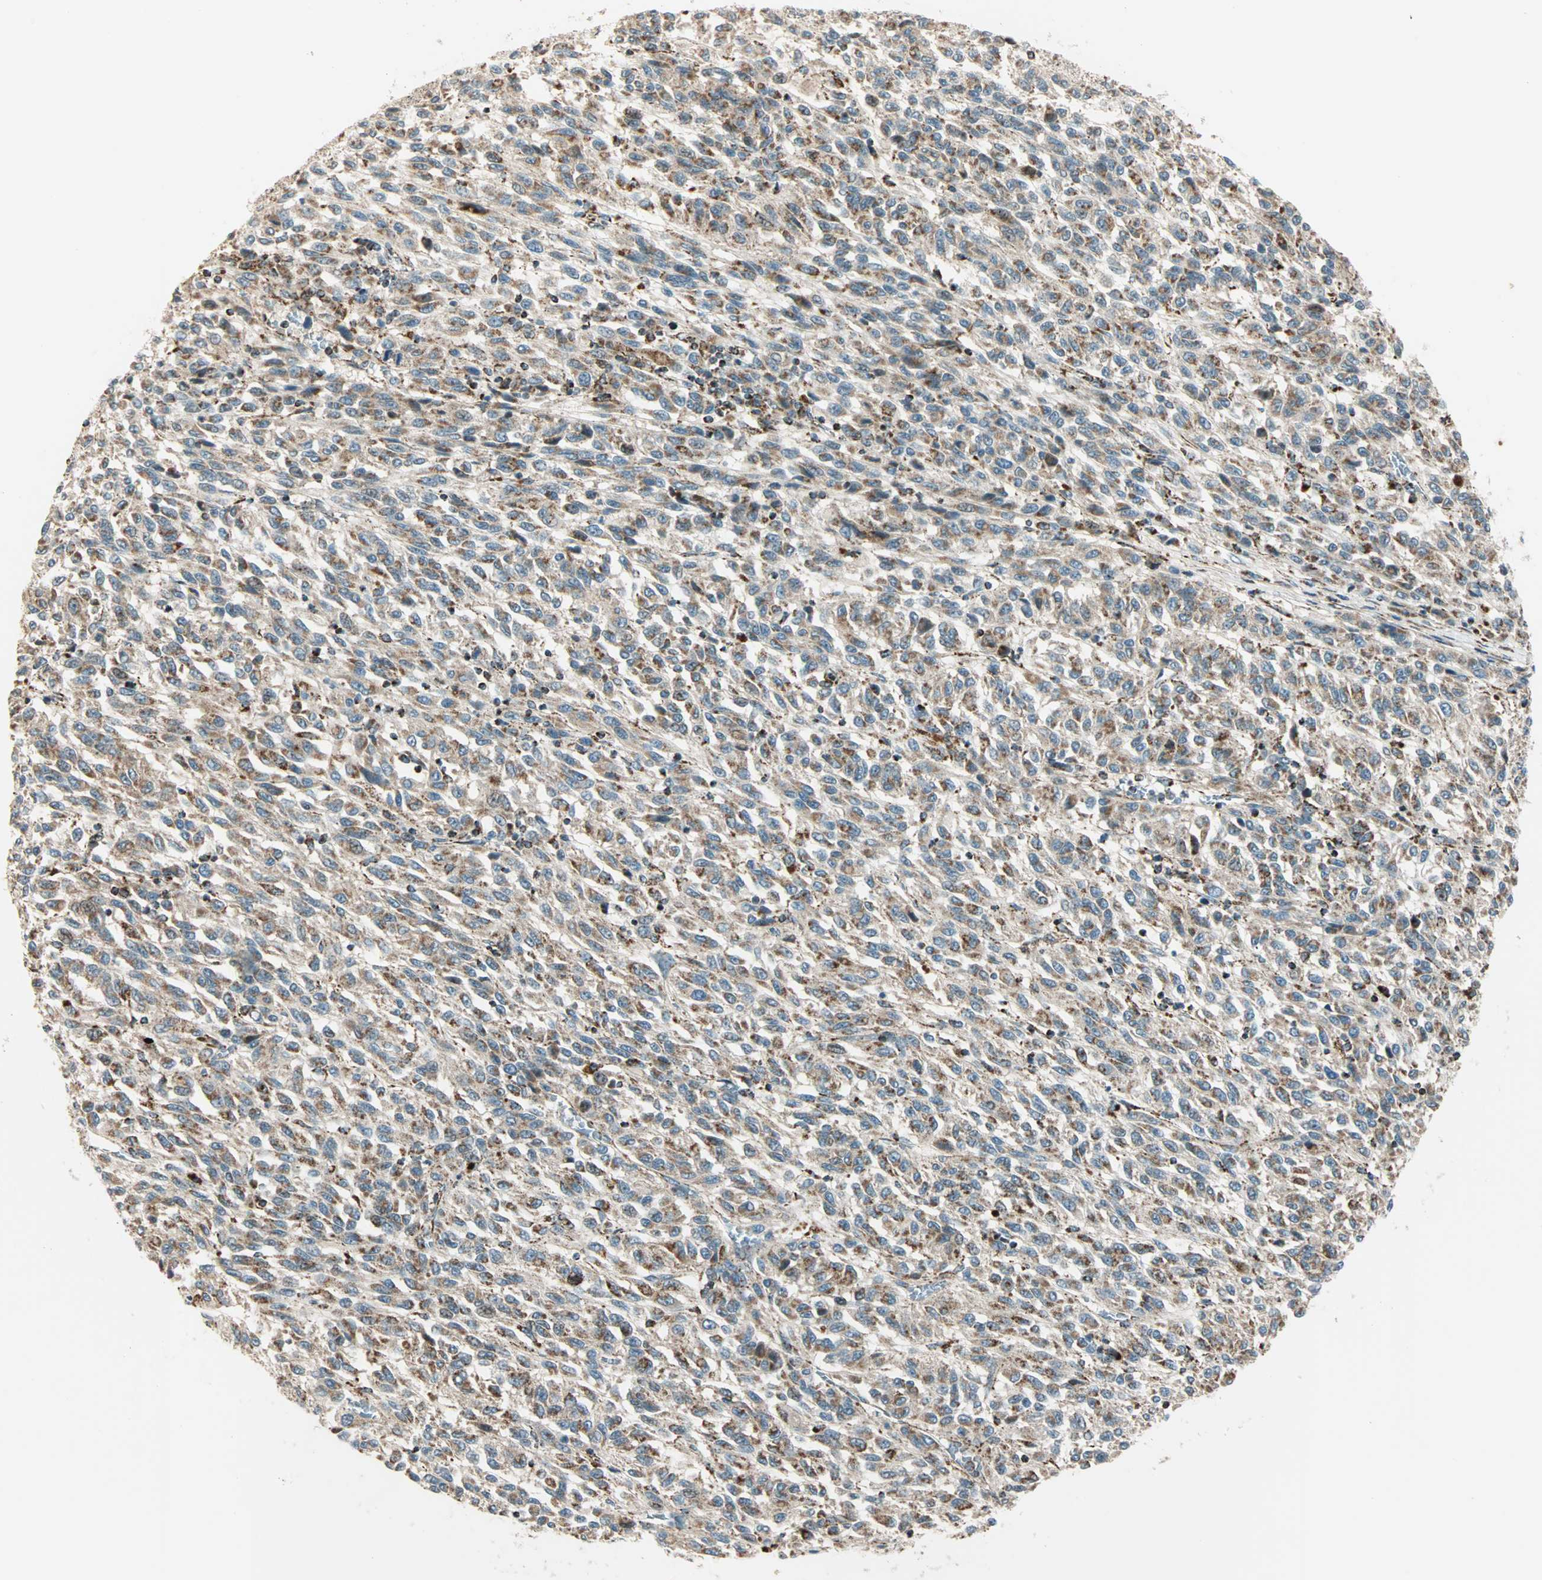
{"staining": {"intensity": "moderate", "quantity": ">75%", "location": "cytoplasmic/membranous"}, "tissue": "melanoma", "cell_type": "Tumor cells", "image_type": "cancer", "snomed": [{"axis": "morphology", "description": "Malignant melanoma, Metastatic site"}, {"axis": "topography", "description": "Lung"}], "caption": "Melanoma tissue exhibits moderate cytoplasmic/membranous positivity in about >75% of tumor cells, visualized by immunohistochemistry. The staining was performed using DAB (3,3'-diaminobenzidine), with brown indicating positive protein expression. Nuclei are stained blue with hematoxylin.", "gene": "SPRY4", "patient": {"sex": "male", "age": 64}}